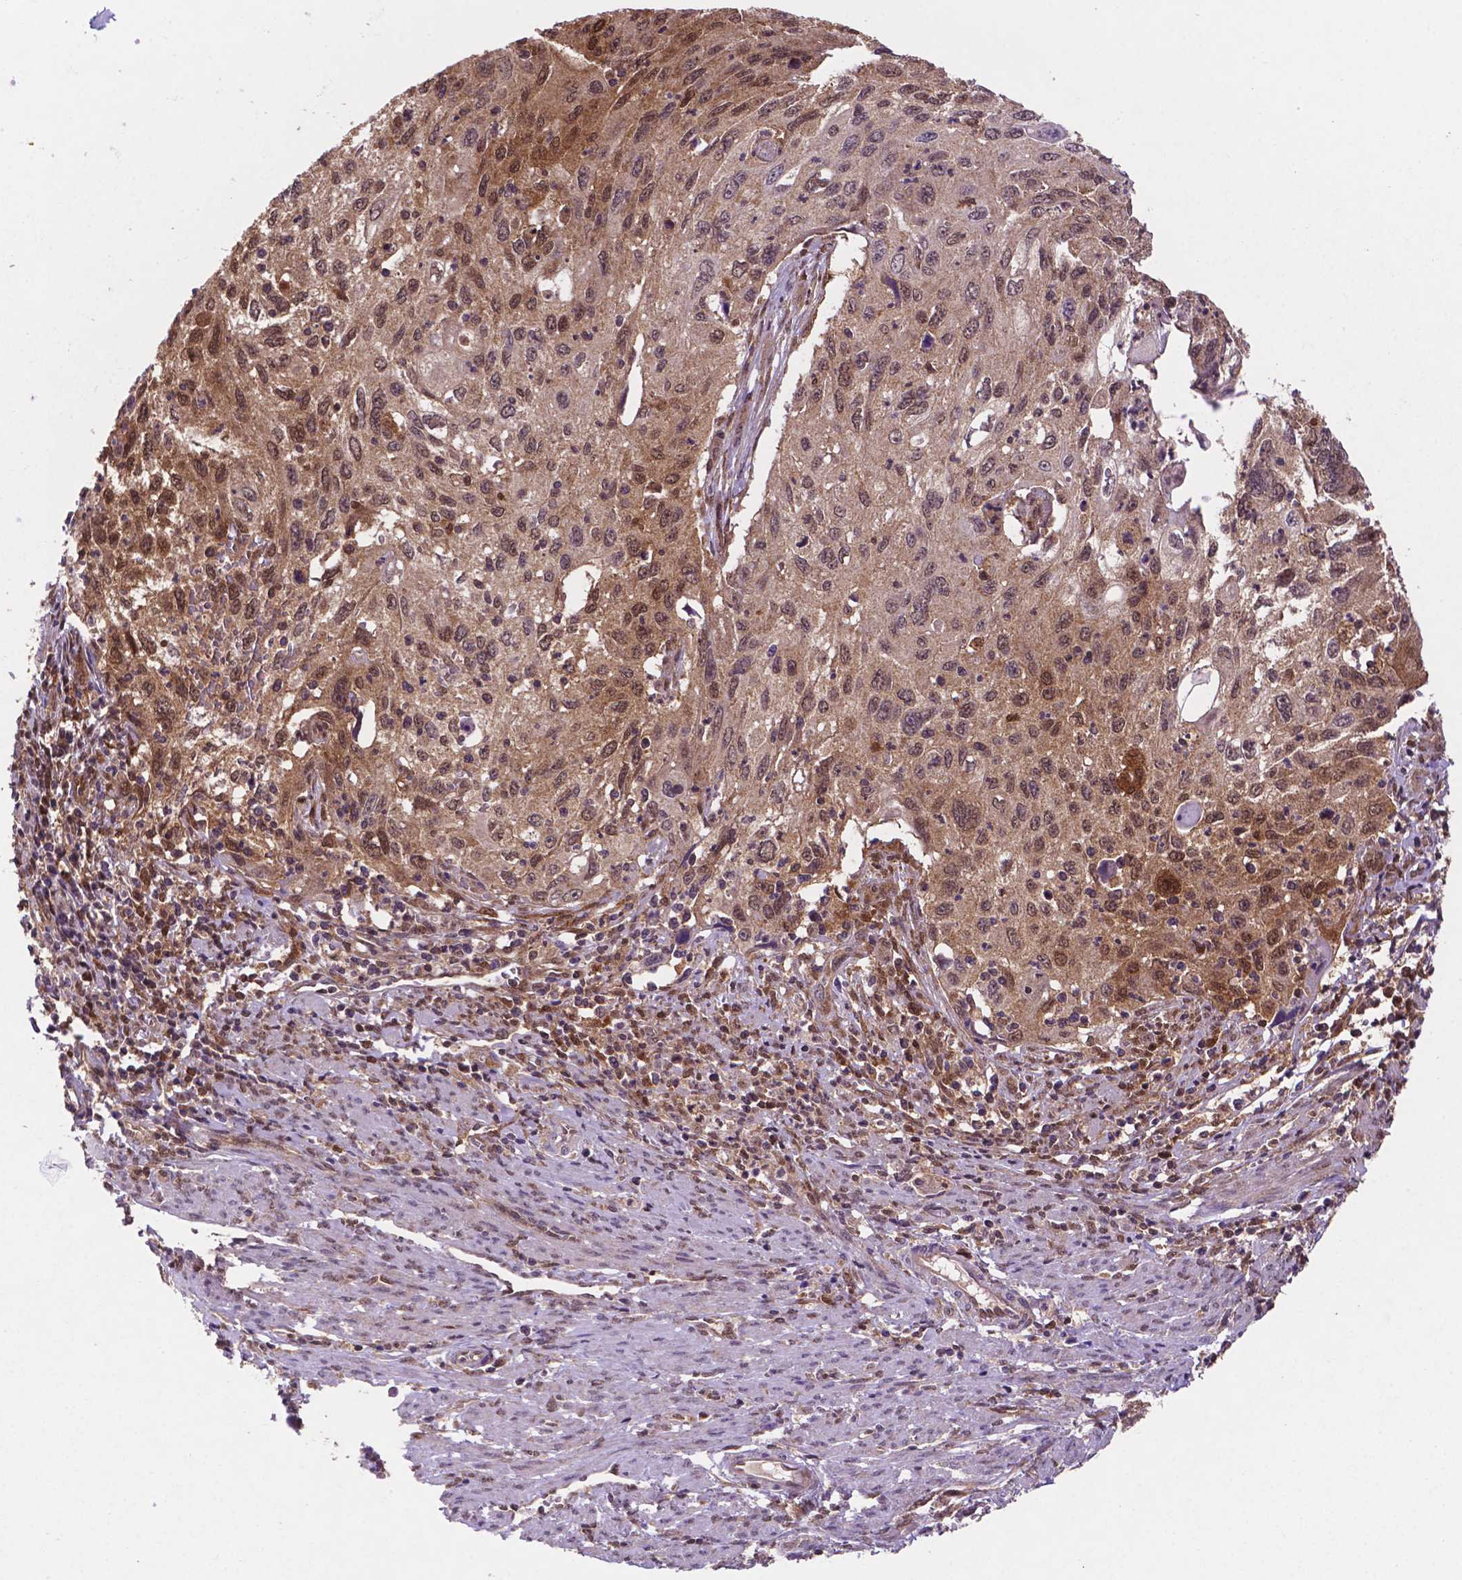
{"staining": {"intensity": "moderate", "quantity": ">75%", "location": "cytoplasmic/membranous,nuclear"}, "tissue": "cervical cancer", "cell_type": "Tumor cells", "image_type": "cancer", "snomed": [{"axis": "morphology", "description": "Squamous cell carcinoma, NOS"}, {"axis": "topography", "description": "Cervix"}], "caption": "Cervical cancer (squamous cell carcinoma) stained for a protein exhibits moderate cytoplasmic/membranous and nuclear positivity in tumor cells. (IHC, brightfield microscopy, high magnification).", "gene": "UBE2L6", "patient": {"sex": "female", "age": 70}}